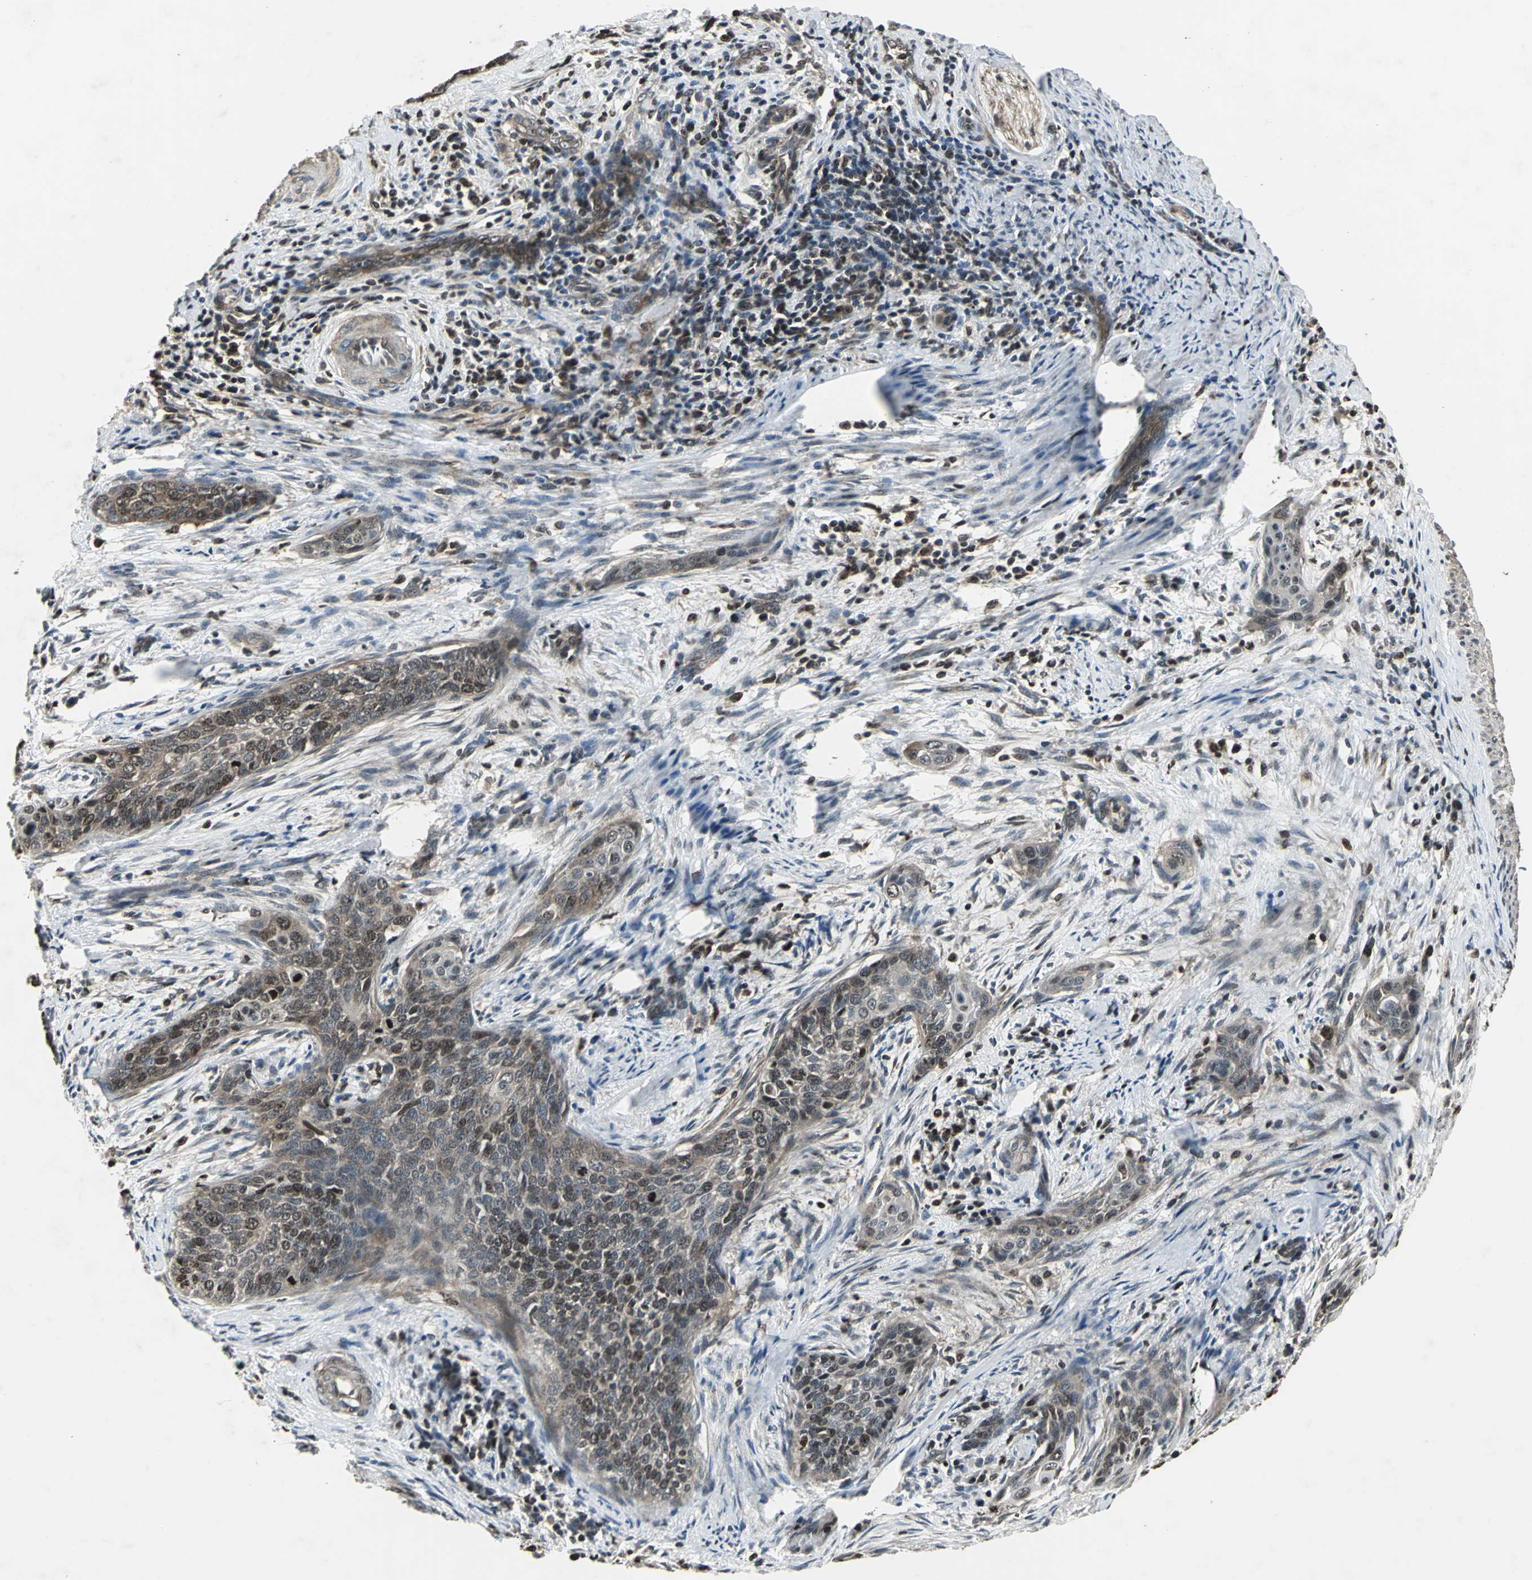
{"staining": {"intensity": "moderate", "quantity": ">75%", "location": "cytoplasmic/membranous,nuclear"}, "tissue": "cervical cancer", "cell_type": "Tumor cells", "image_type": "cancer", "snomed": [{"axis": "morphology", "description": "Squamous cell carcinoma, NOS"}, {"axis": "topography", "description": "Cervix"}], "caption": "Human cervical cancer (squamous cell carcinoma) stained with a brown dye shows moderate cytoplasmic/membranous and nuclear positive expression in about >75% of tumor cells.", "gene": "AHR", "patient": {"sex": "female", "age": 33}}